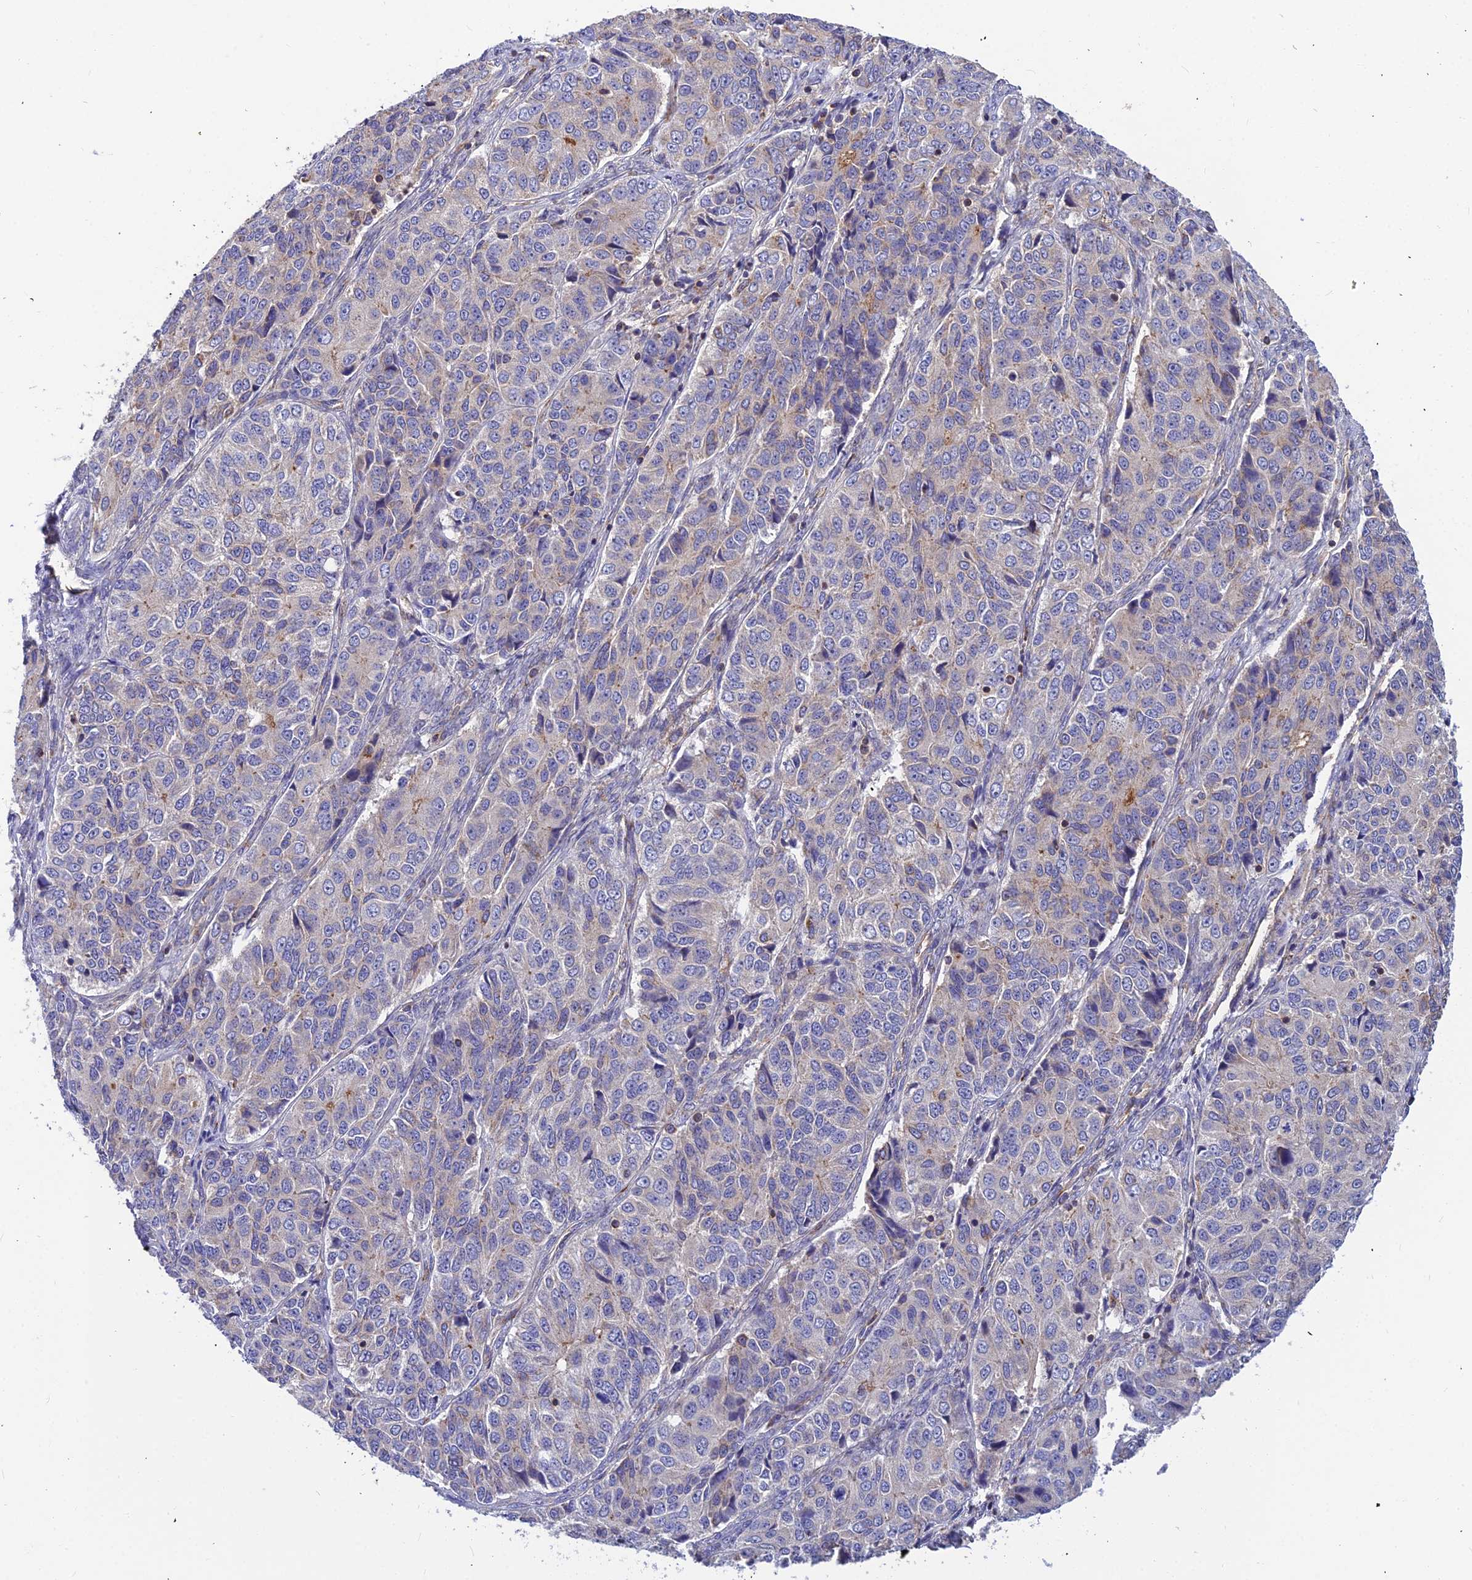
{"staining": {"intensity": "negative", "quantity": "none", "location": "none"}, "tissue": "ovarian cancer", "cell_type": "Tumor cells", "image_type": "cancer", "snomed": [{"axis": "morphology", "description": "Carcinoma, endometroid"}, {"axis": "topography", "description": "Ovary"}], "caption": "A high-resolution micrograph shows immunohistochemistry staining of ovarian cancer, which displays no significant positivity in tumor cells.", "gene": "ASPHD1", "patient": {"sex": "female", "age": 51}}